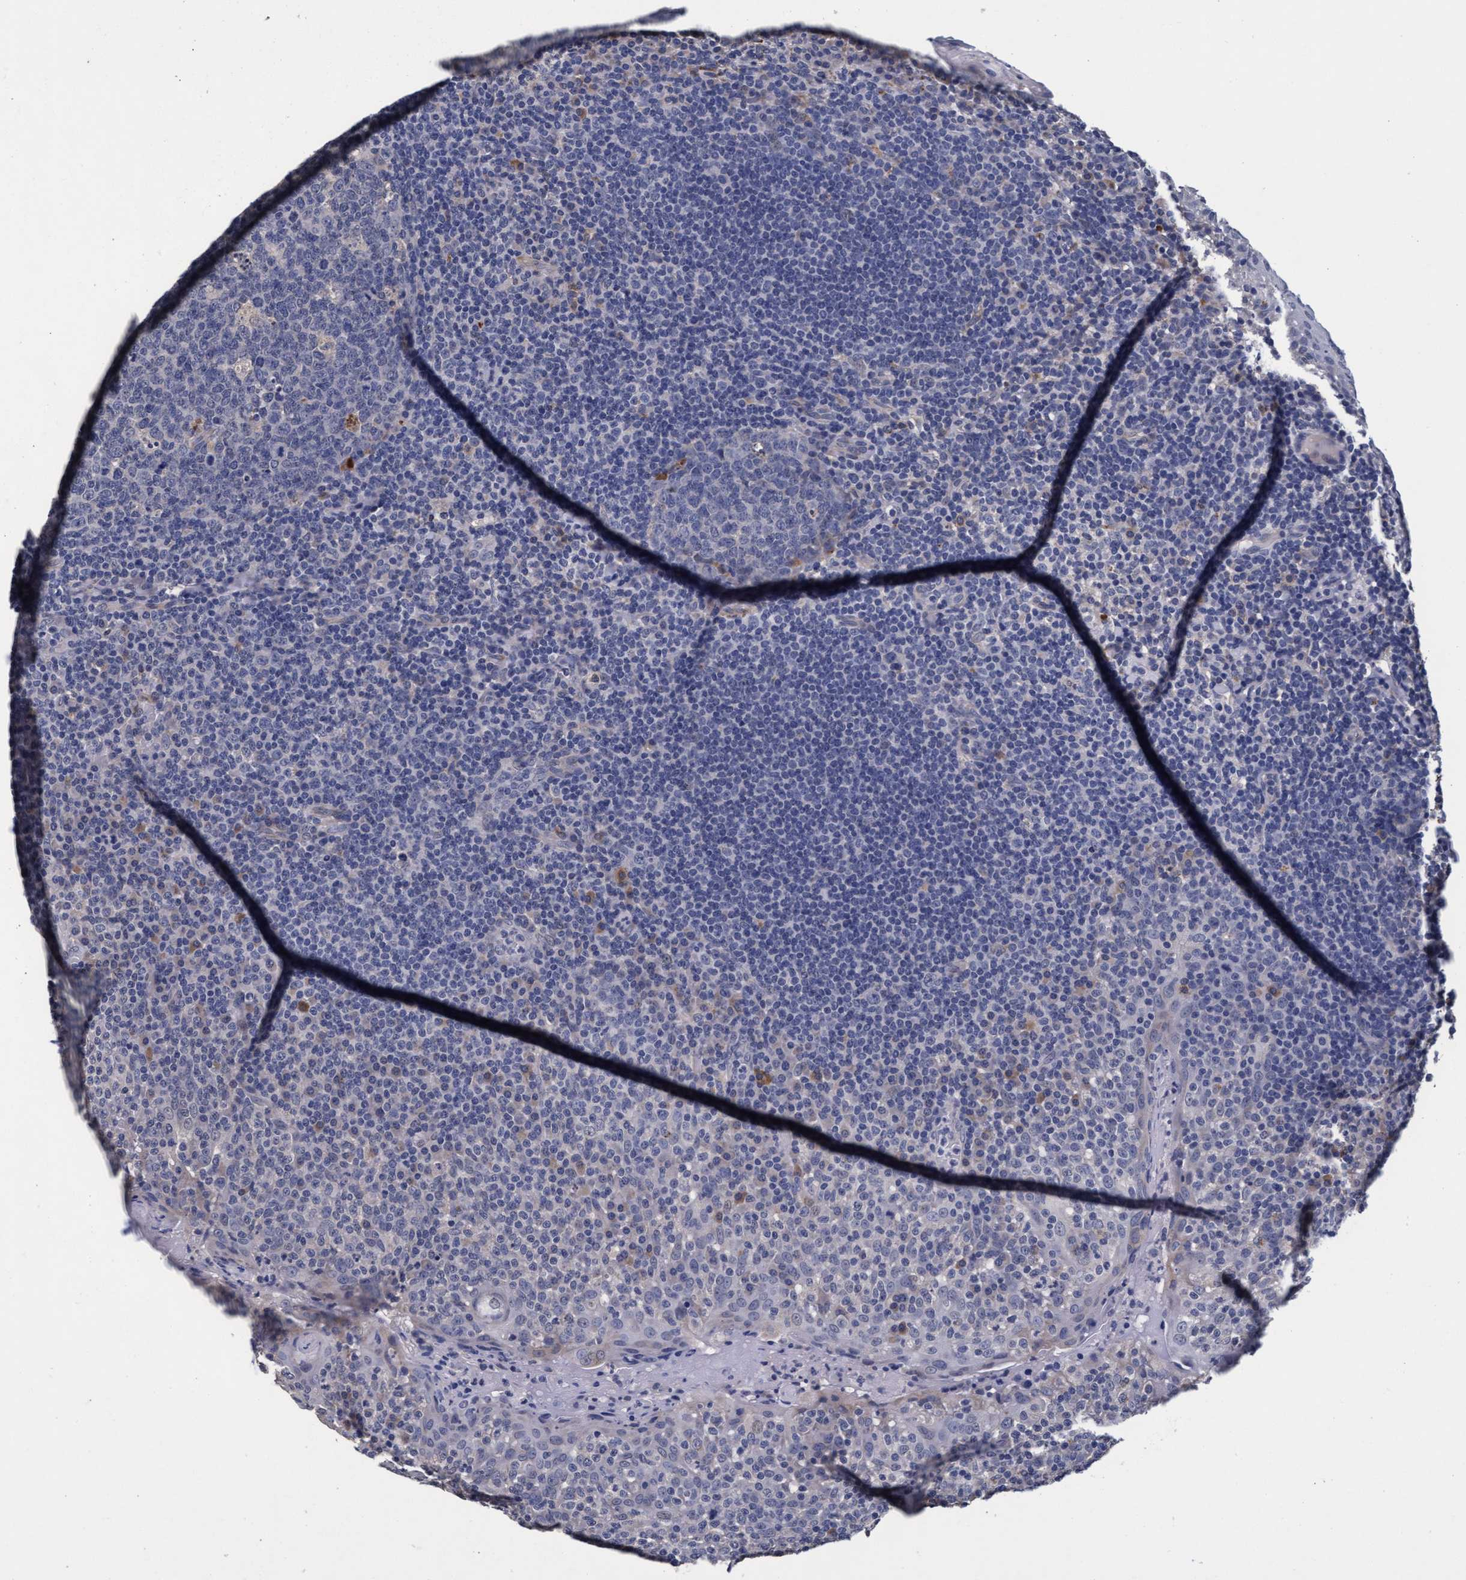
{"staining": {"intensity": "negative", "quantity": "none", "location": "none"}, "tissue": "tonsil", "cell_type": "Germinal center cells", "image_type": "normal", "snomed": [{"axis": "morphology", "description": "Normal tissue, NOS"}, {"axis": "topography", "description": "Tonsil"}], "caption": "Immunohistochemistry image of benign tonsil: human tonsil stained with DAB exhibits no significant protein positivity in germinal center cells. (DAB IHC, high magnification).", "gene": "CPQ", "patient": {"sex": "female", "age": 19}}